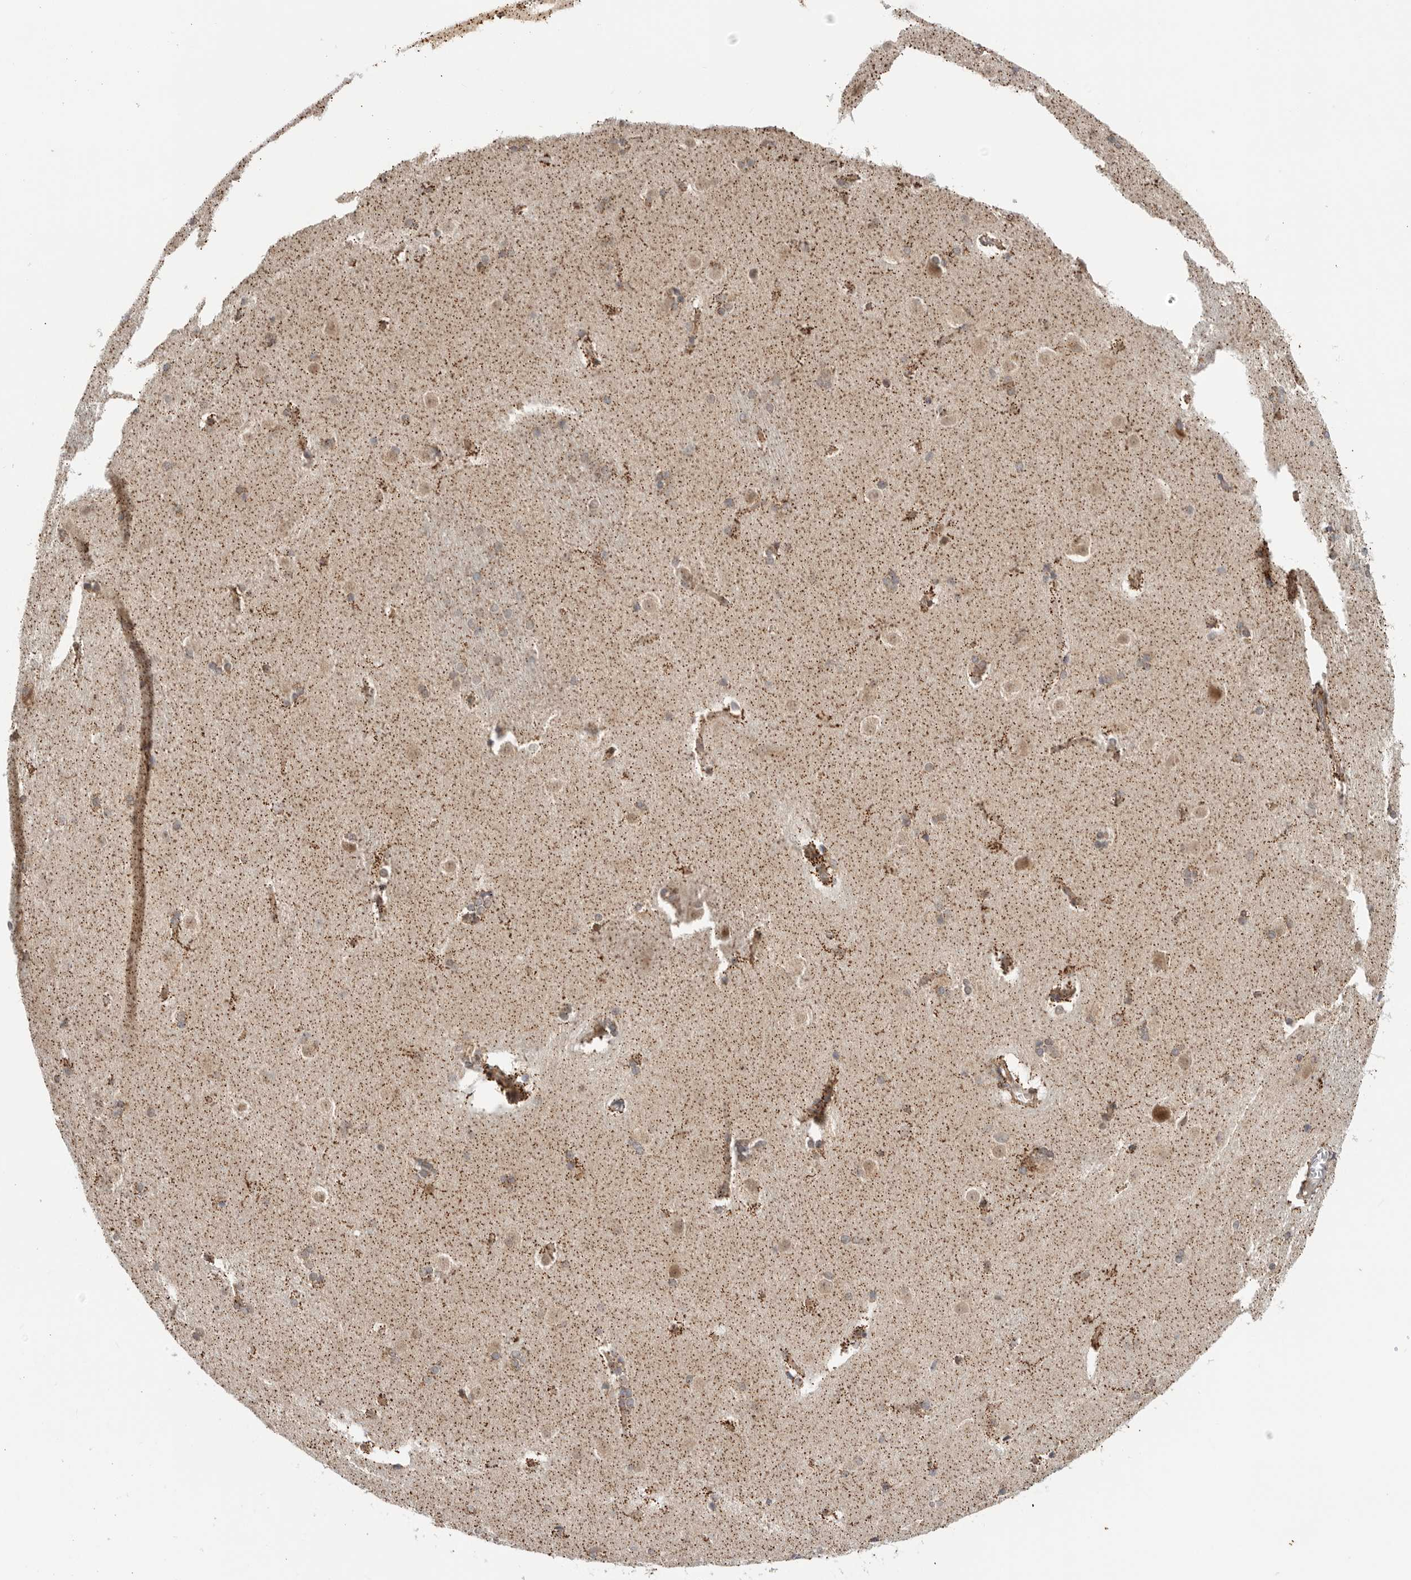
{"staining": {"intensity": "moderate", "quantity": "<25%", "location": "cytoplasmic/membranous,nuclear"}, "tissue": "caudate", "cell_type": "Glial cells", "image_type": "normal", "snomed": [{"axis": "morphology", "description": "Normal tissue, NOS"}, {"axis": "topography", "description": "Lateral ventricle wall"}], "caption": "This histopathology image demonstrates IHC staining of benign caudate, with low moderate cytoplasmic/membranous,nuclear staining in approximately <25% of glial cells.", "gene": "DCAF8", "patient": {"sex": "female", "age": 19}}